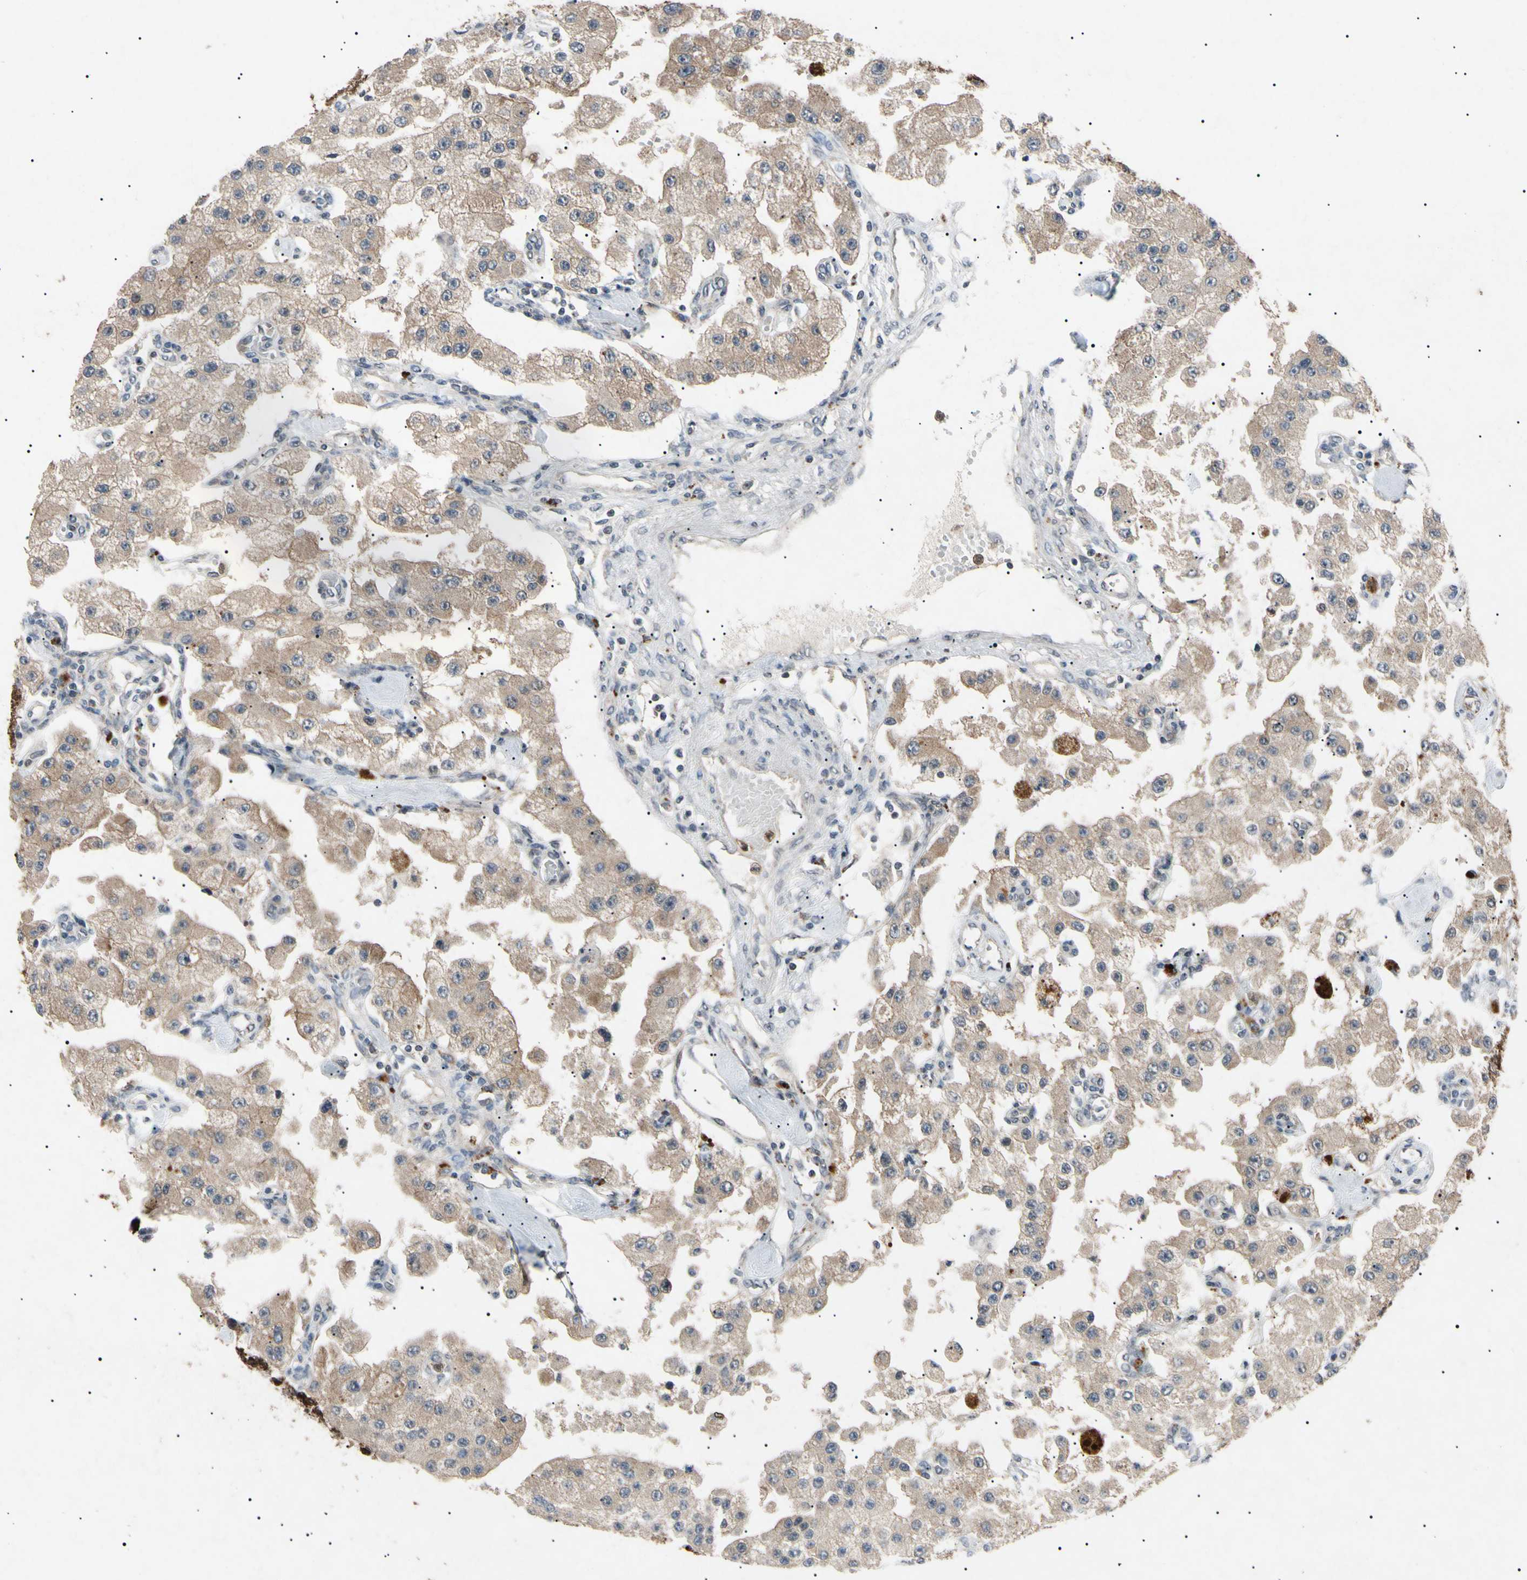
{"staining": {"intensity": "weak", "quantity": ">75%", "location": "cytoplasmic/membranous"}, "tissue": "carcinoid", "cell_type": "Tumor cells", "image_type": "cancer", "snomed": [{"axis": "morphology", "description": "Carcinoid, malignant, NOS"}, {"axis": "topography", "description": "Pancreas"}], "caption": "Malignant carcinoid stained for a protein displays weak cytoplasmic/membranous positivity in tumor cells. Ihc stains the protein of interest in brown and the nuclei are stained blue.", "gene": "TUBB4A", "patient": {"sex": "male", "age": 41}}